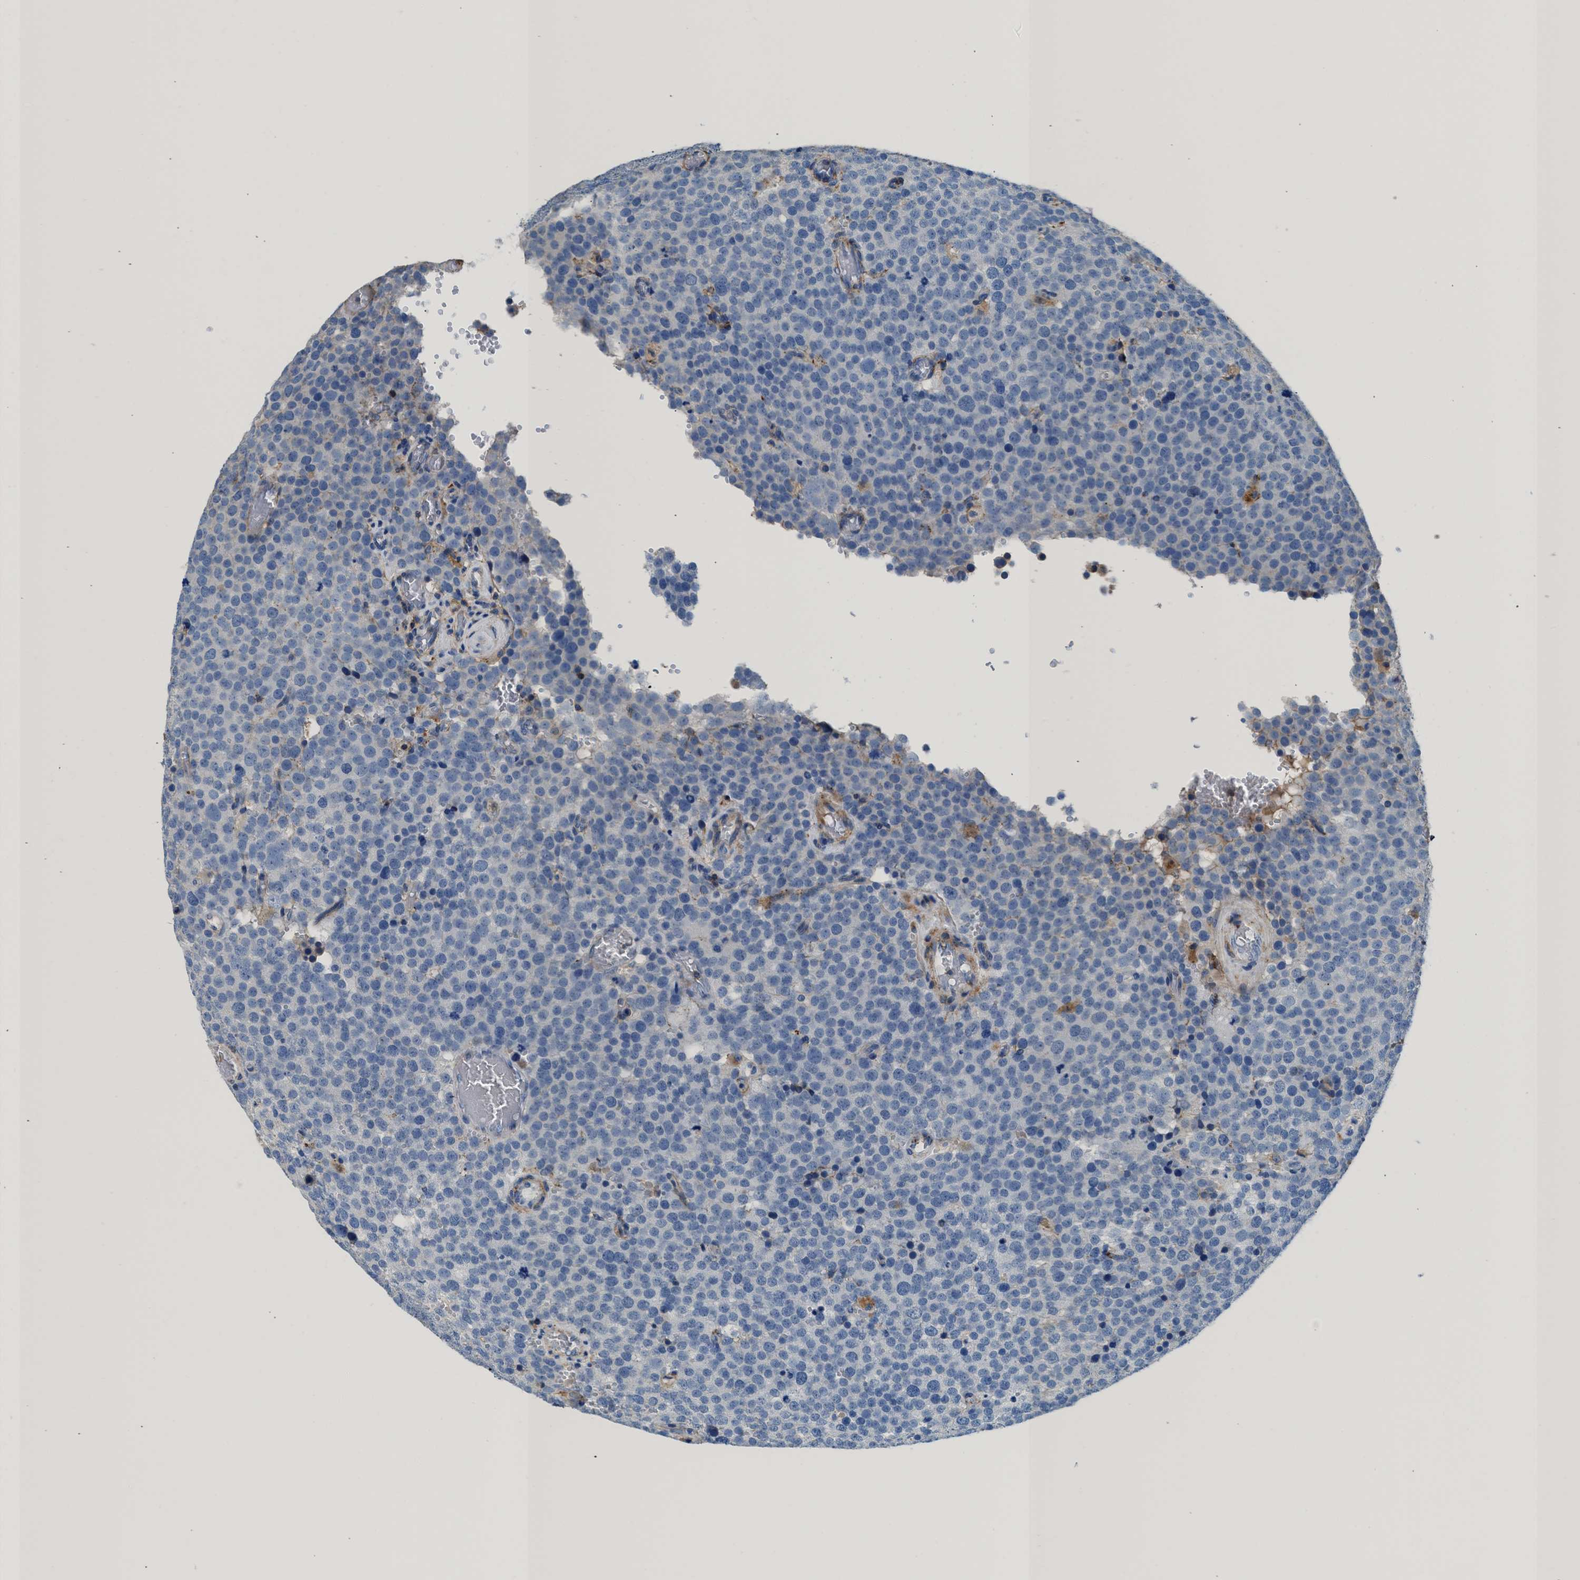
{"staining": {"intensity": "negative", "quantity": "none", "location": "none"}, "tissue": "testis cancer", "cell_type": "Tumor cells", "image_type": "cancer", "snomed": [{"axis": "morphology", "description": "Normal tissue, NOS"}, {"axis": "morphology", "description": "Seminoma, NOS"}, {"axis": "topography", "description": "Testis"}], "caption": "IHC image of neoplastic tissue: testis cancer (seminoma) stained with DAB (3,3'-diaminobenzidine) exhibits no significant protein staining in tumor cells.", "gene": "KCNQ4", "patient": {"sex": "male", "age": 71}}